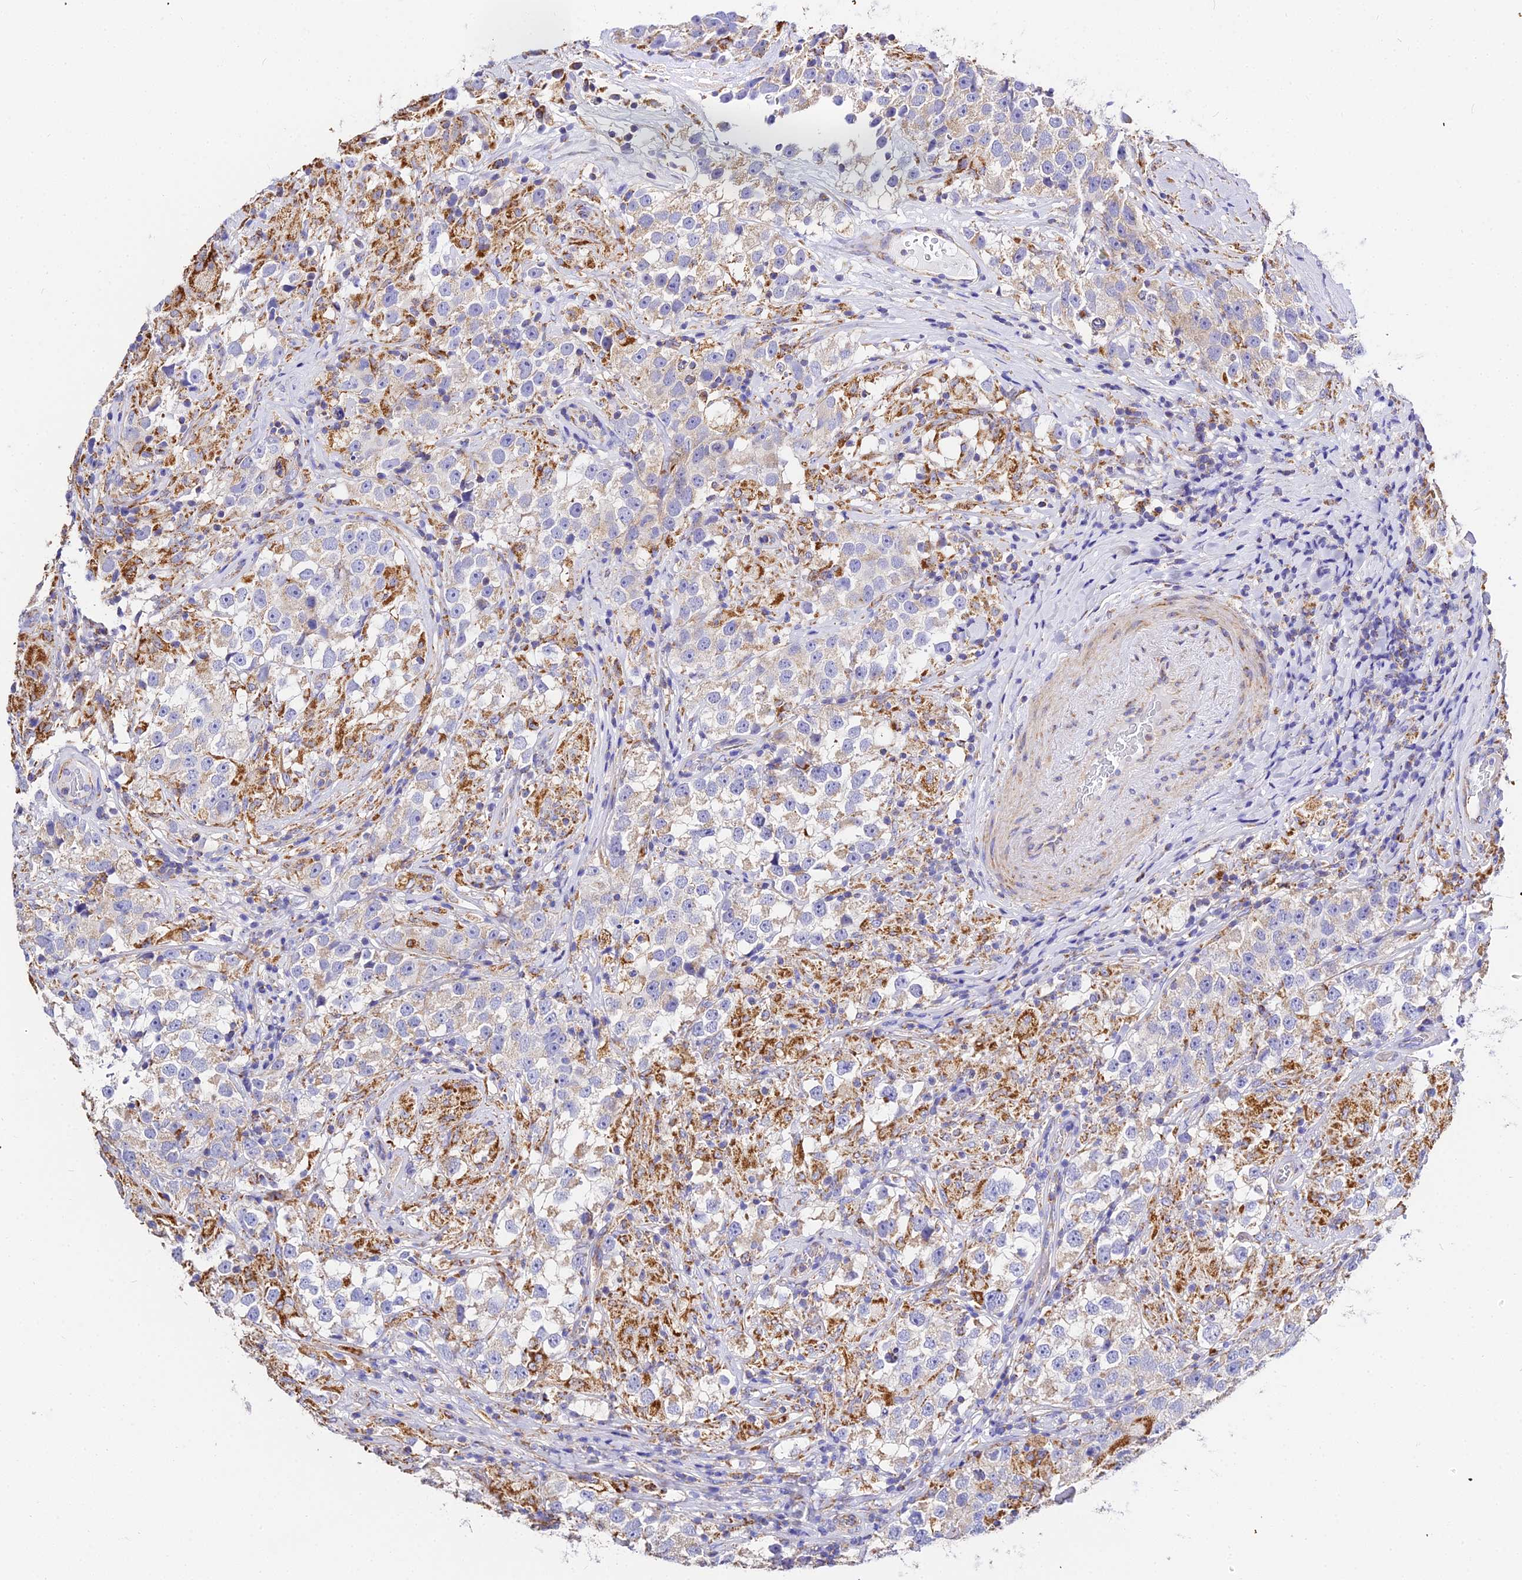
{"staining": {"intensity": "weak", "quantity": "25%-75%", "location": "cytoplasmic/membranous"}, "tissue": "testis cancer", "cell_type": "Tumor cells", "image_type": "cancer", "snomed": [{"axis": "morphology", "description": "Seminoma, NOS"}, {"axis": "topography", "description": "Testis"}], "caption": "This is an image of IHC staining of testis cancer (seminoma), which shows weak positivity in the cytoplasmic/membranous of tumor cells.", "gene": "ZNF573", "patient": {"sex": "male", "age": 46}}